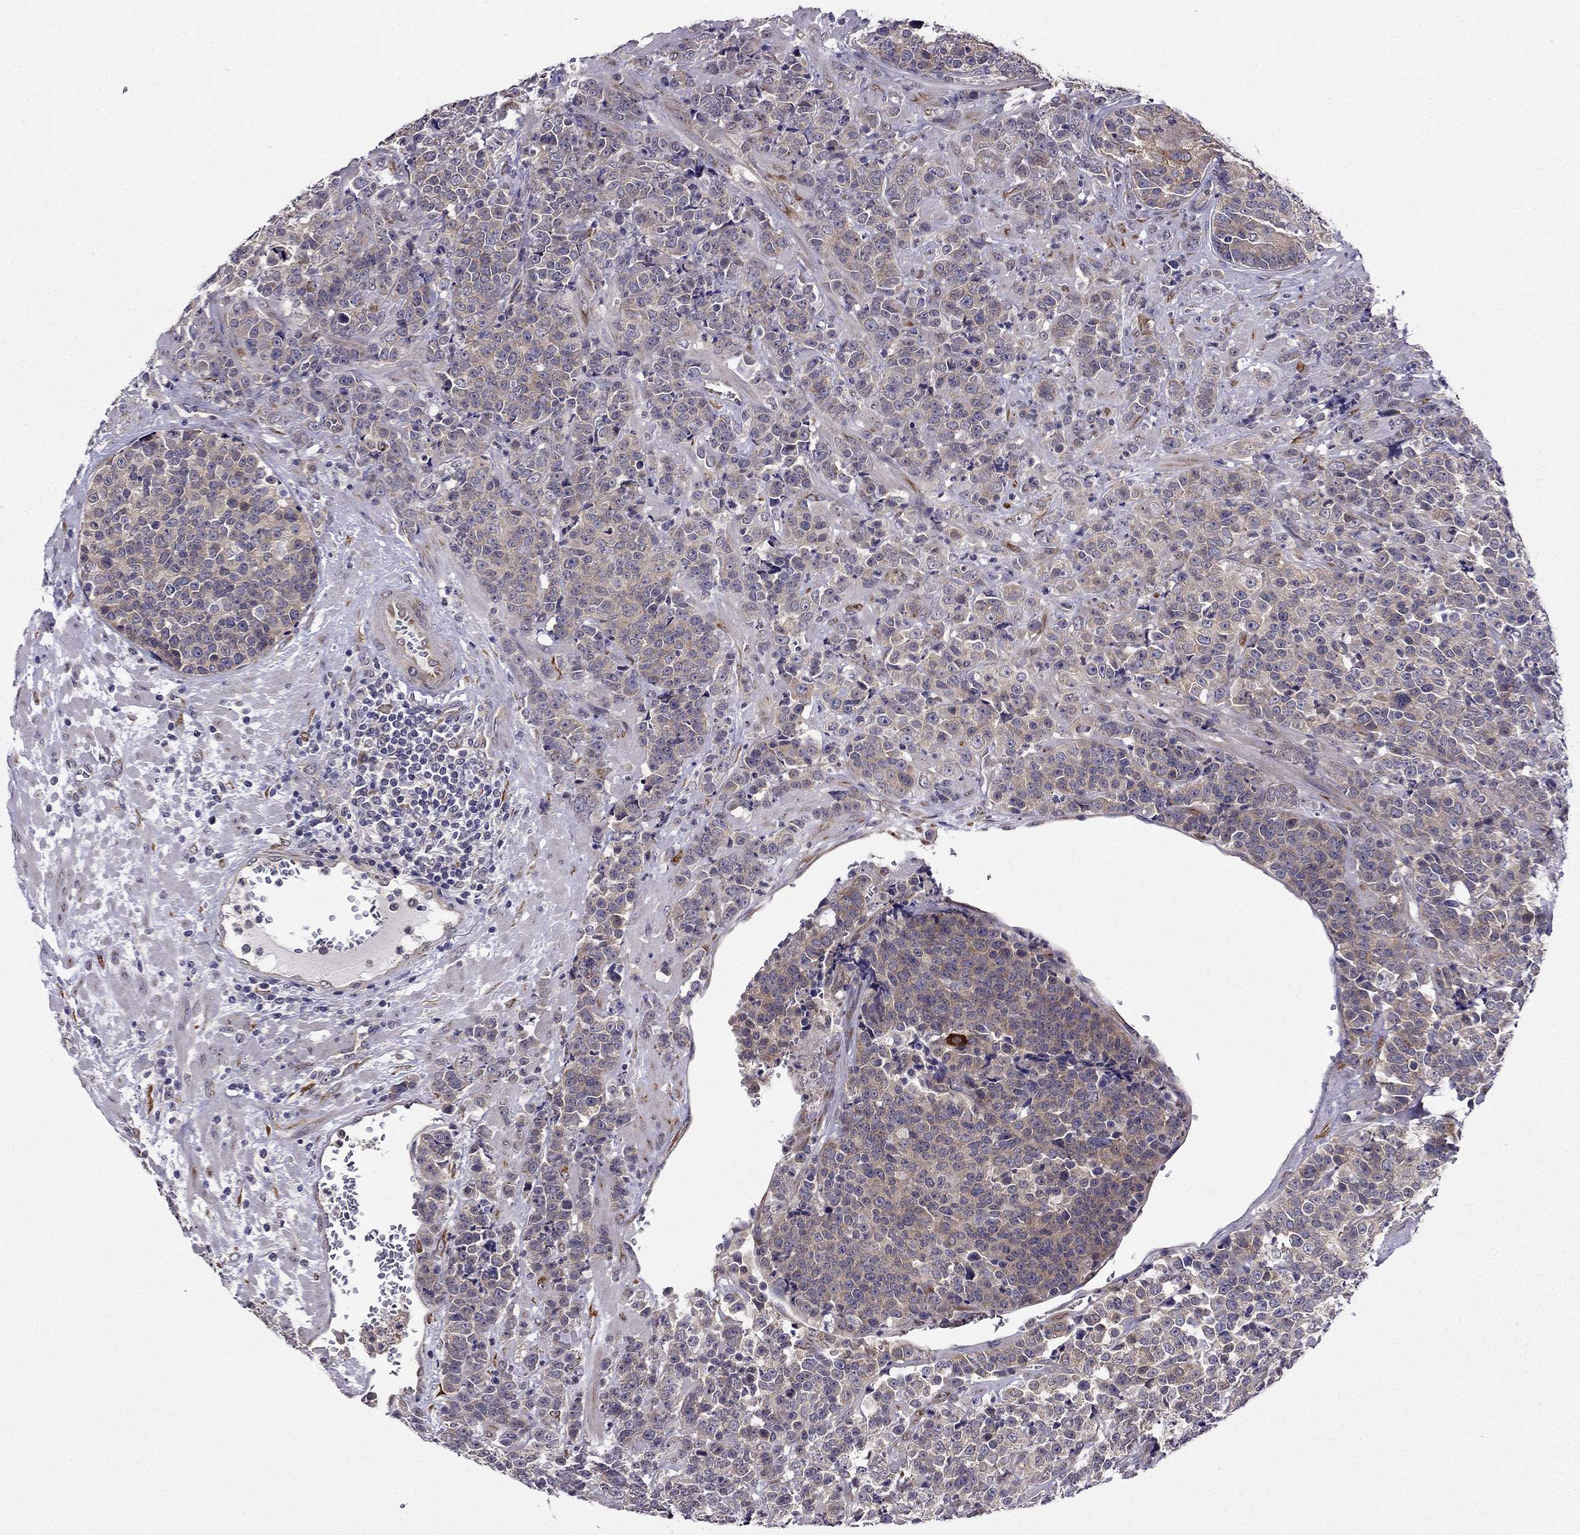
{"staining": {"intensity": "weak", "quantity": "<25%", "location": "cytoplasmic/membranous"}, "tissue": "prostate cancer", "cell_type": "Tumor cells", "image_type": "cancer", "snomed": [{"axis": "morphology", "description": "Adenocarcinoma, NOS"}, {"axis": "topography", "description": "Prostate"}], "caption": "Photomicrograph shows no significant protein staining in tumor cells of prostate cancer (adenocarcinoma).", "gene": "ARHGEF28", "patient": {"sex": "male", "age": 67}}